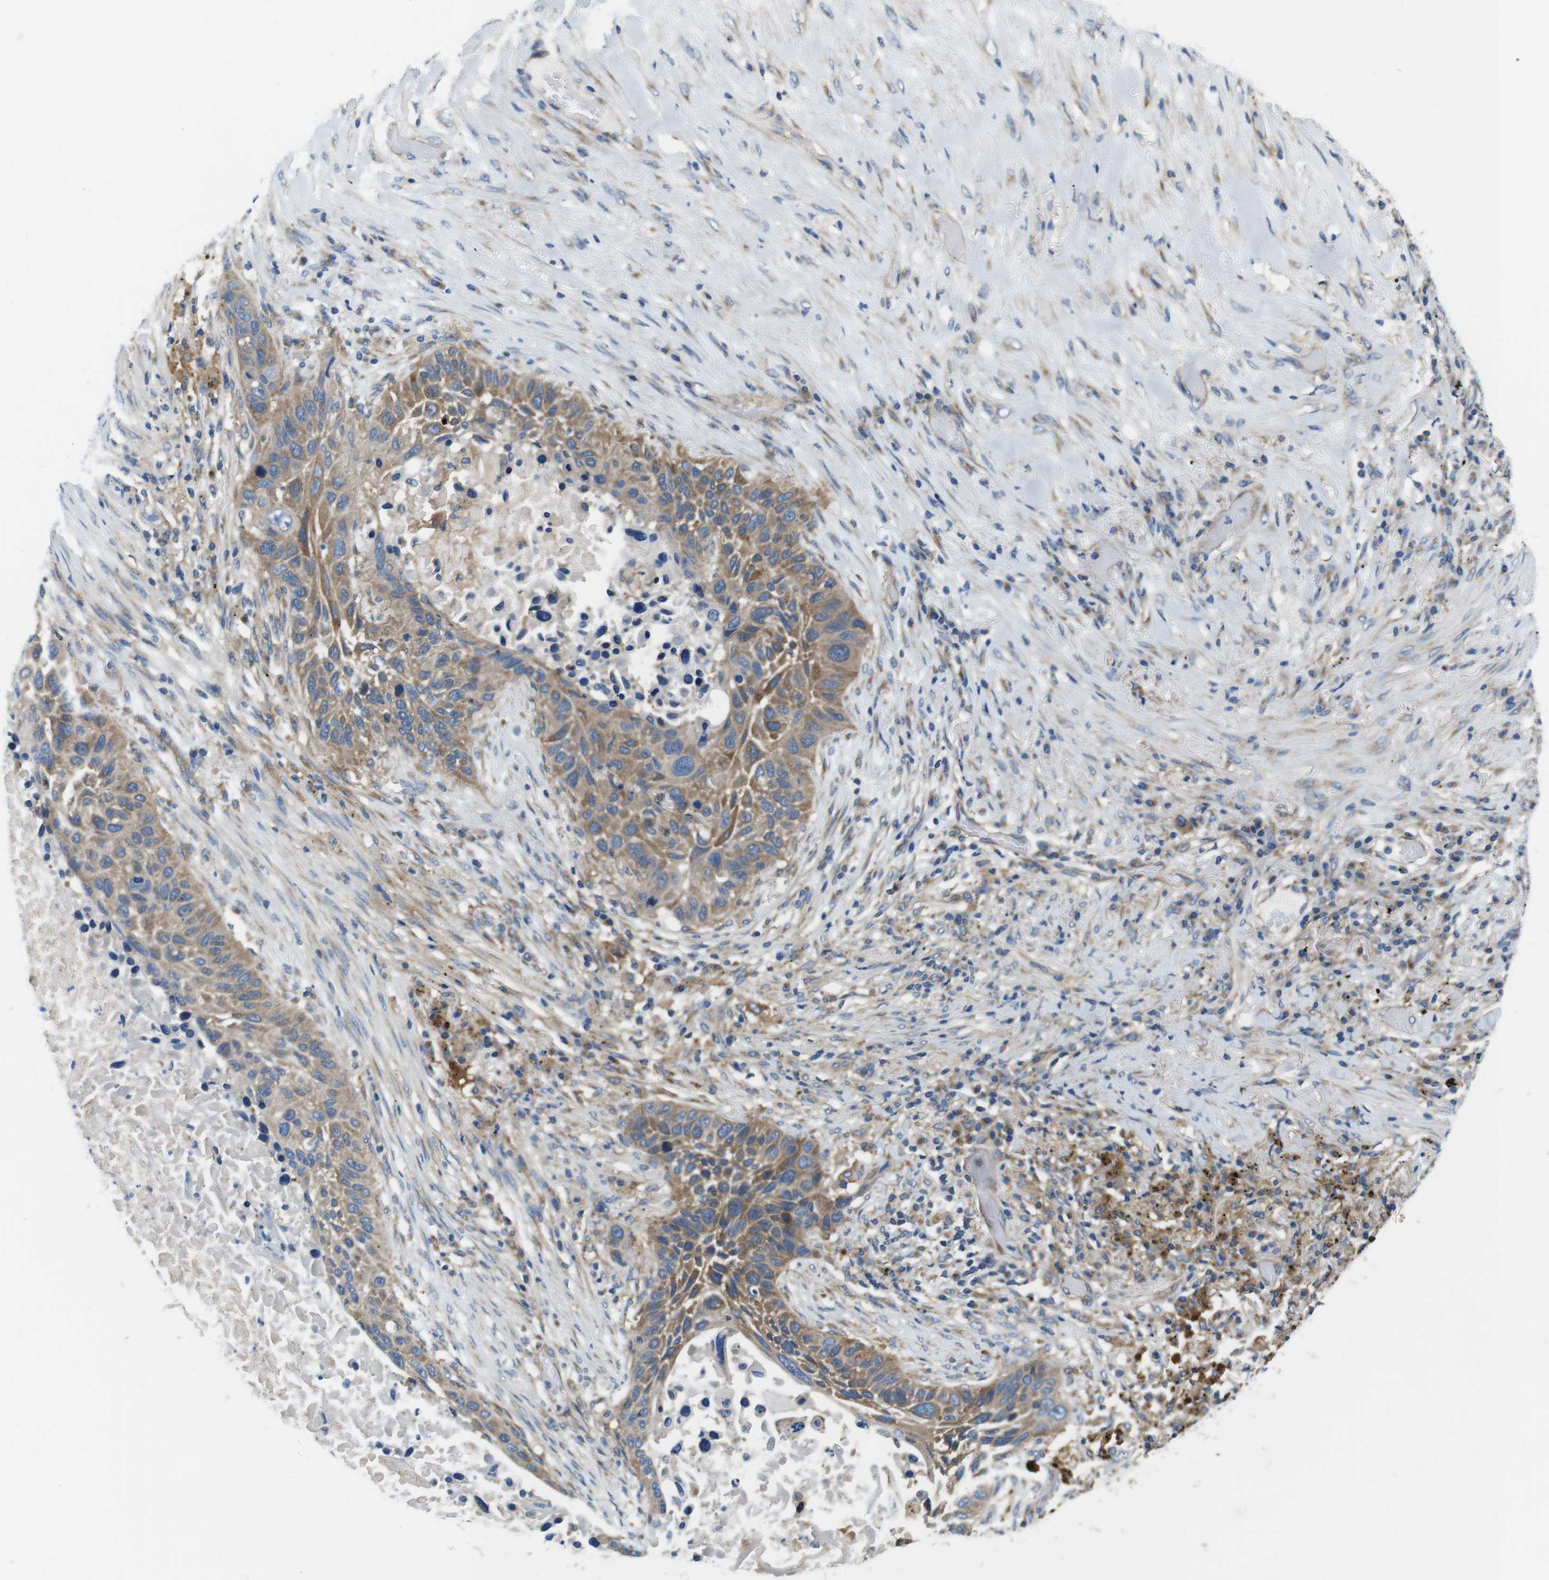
{"staining": {"intensity": "moderate", "quantity": ">75%", "location": "cytoplasmic/membranous"}, "tissue": "lung cancer", "cell_type": "Tumor cells", "image_type": "cancer", "snomed": [{"axis": "morphology", "description": "Squamous cell carcinoma, NOS"}, {"axis": "topography", "description": "Lung"}], "caption": "A high-resolution micrograph shows immunohistochemistry staining of lung cancer (squamous cell carcinoma), which reveals moderate cytoplasmic/membranous expression in approximately >75% of tumor cells.", "gene": "DENND4C", "patient": {"sex": "male", "age": 57}}